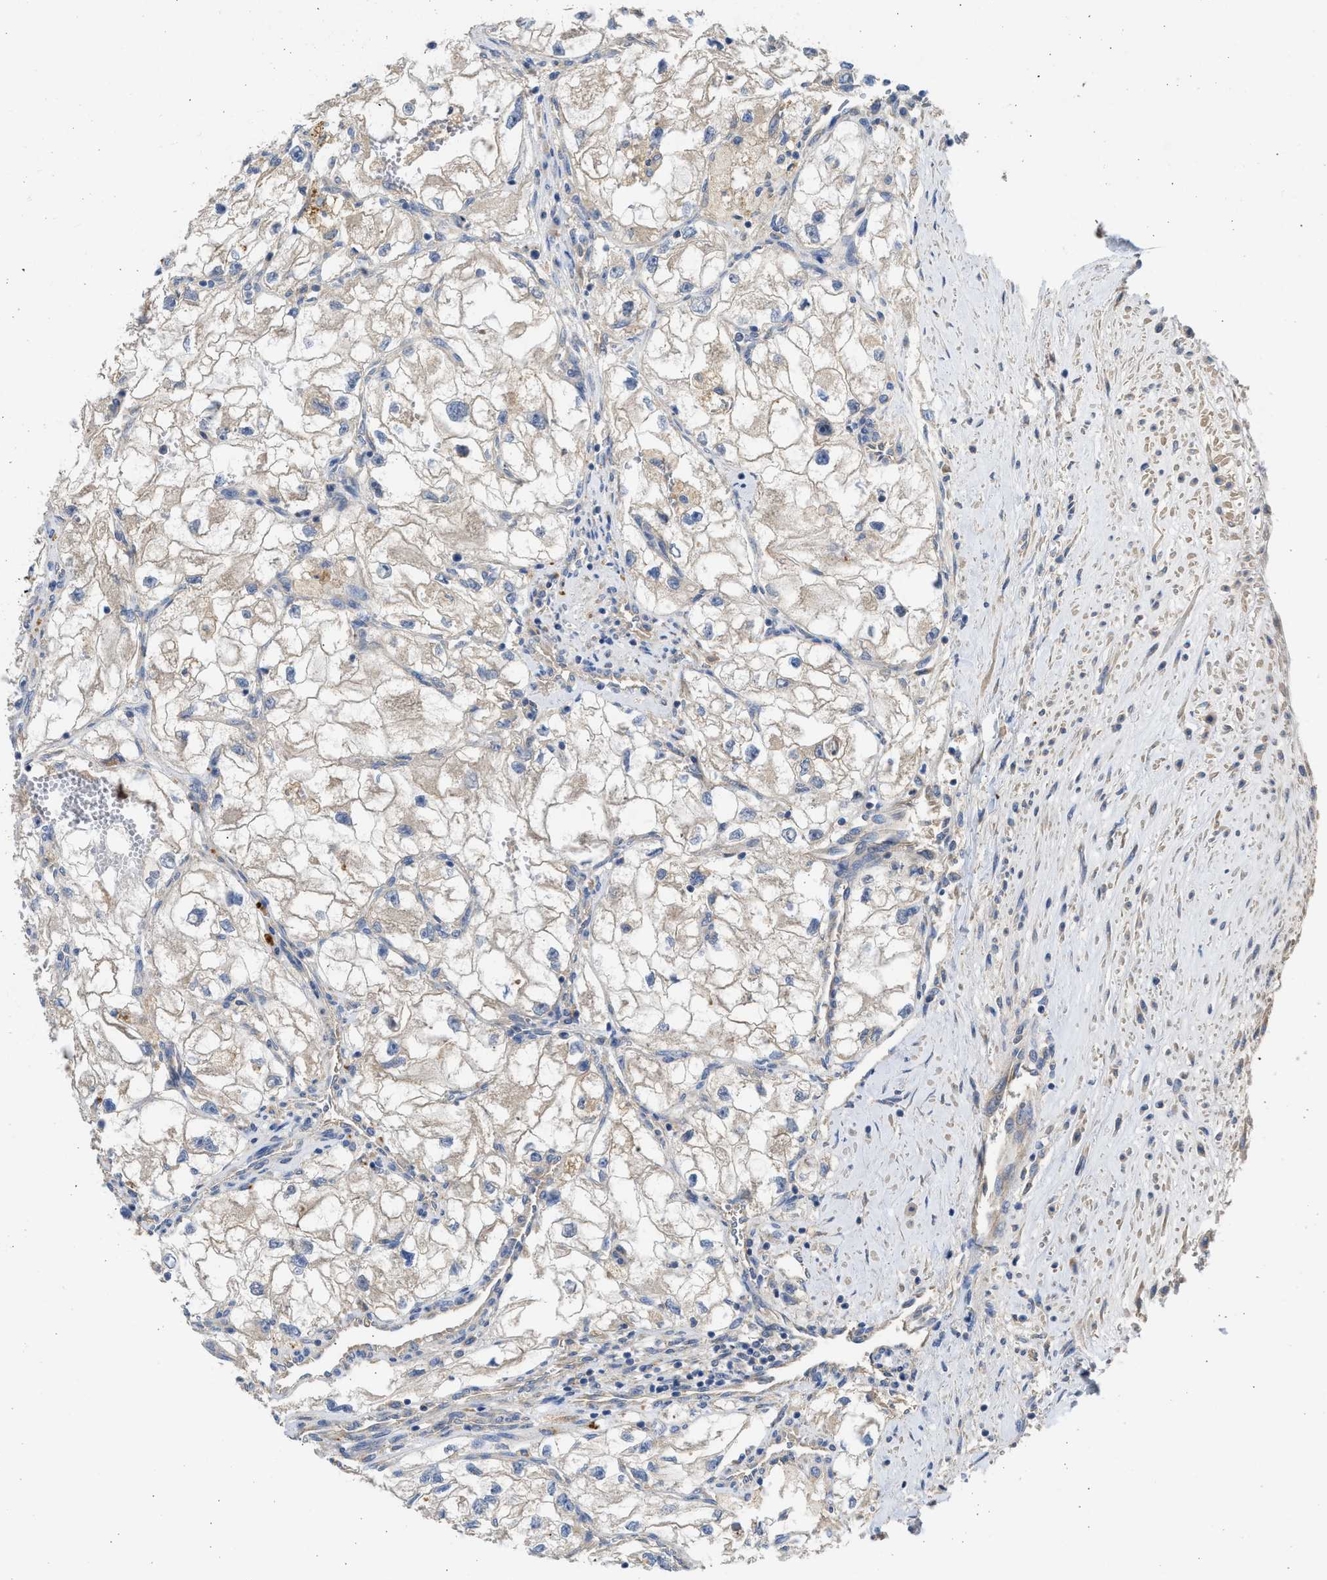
{"staining": {"intensity": "weak", "quantity": ">75%", "location": "cytoplasmic/membranous"}, "tissue": "renal cancer", "cell_type": "Tumor cells", "image_type": "cancer", "snomed": [{"axis": "morphology", "description": "Adenocarcinoma, NOS"}, {"axis": "topography", "description": "Kidney"}], "caption": "Immunohistochemistry (IHC) image of neoplastic tissue: adenocarcinoma (renal) stained using immunohistochemistry (IHC) exhibits low levels of weak protein expression localized specifically in the cytoplasmic/membranous of tumor cells, appearing as a cytoplasmic/membranous brown color.", "gene": "CSRNP2", "patient": {"sex": "female", "age": 70}}